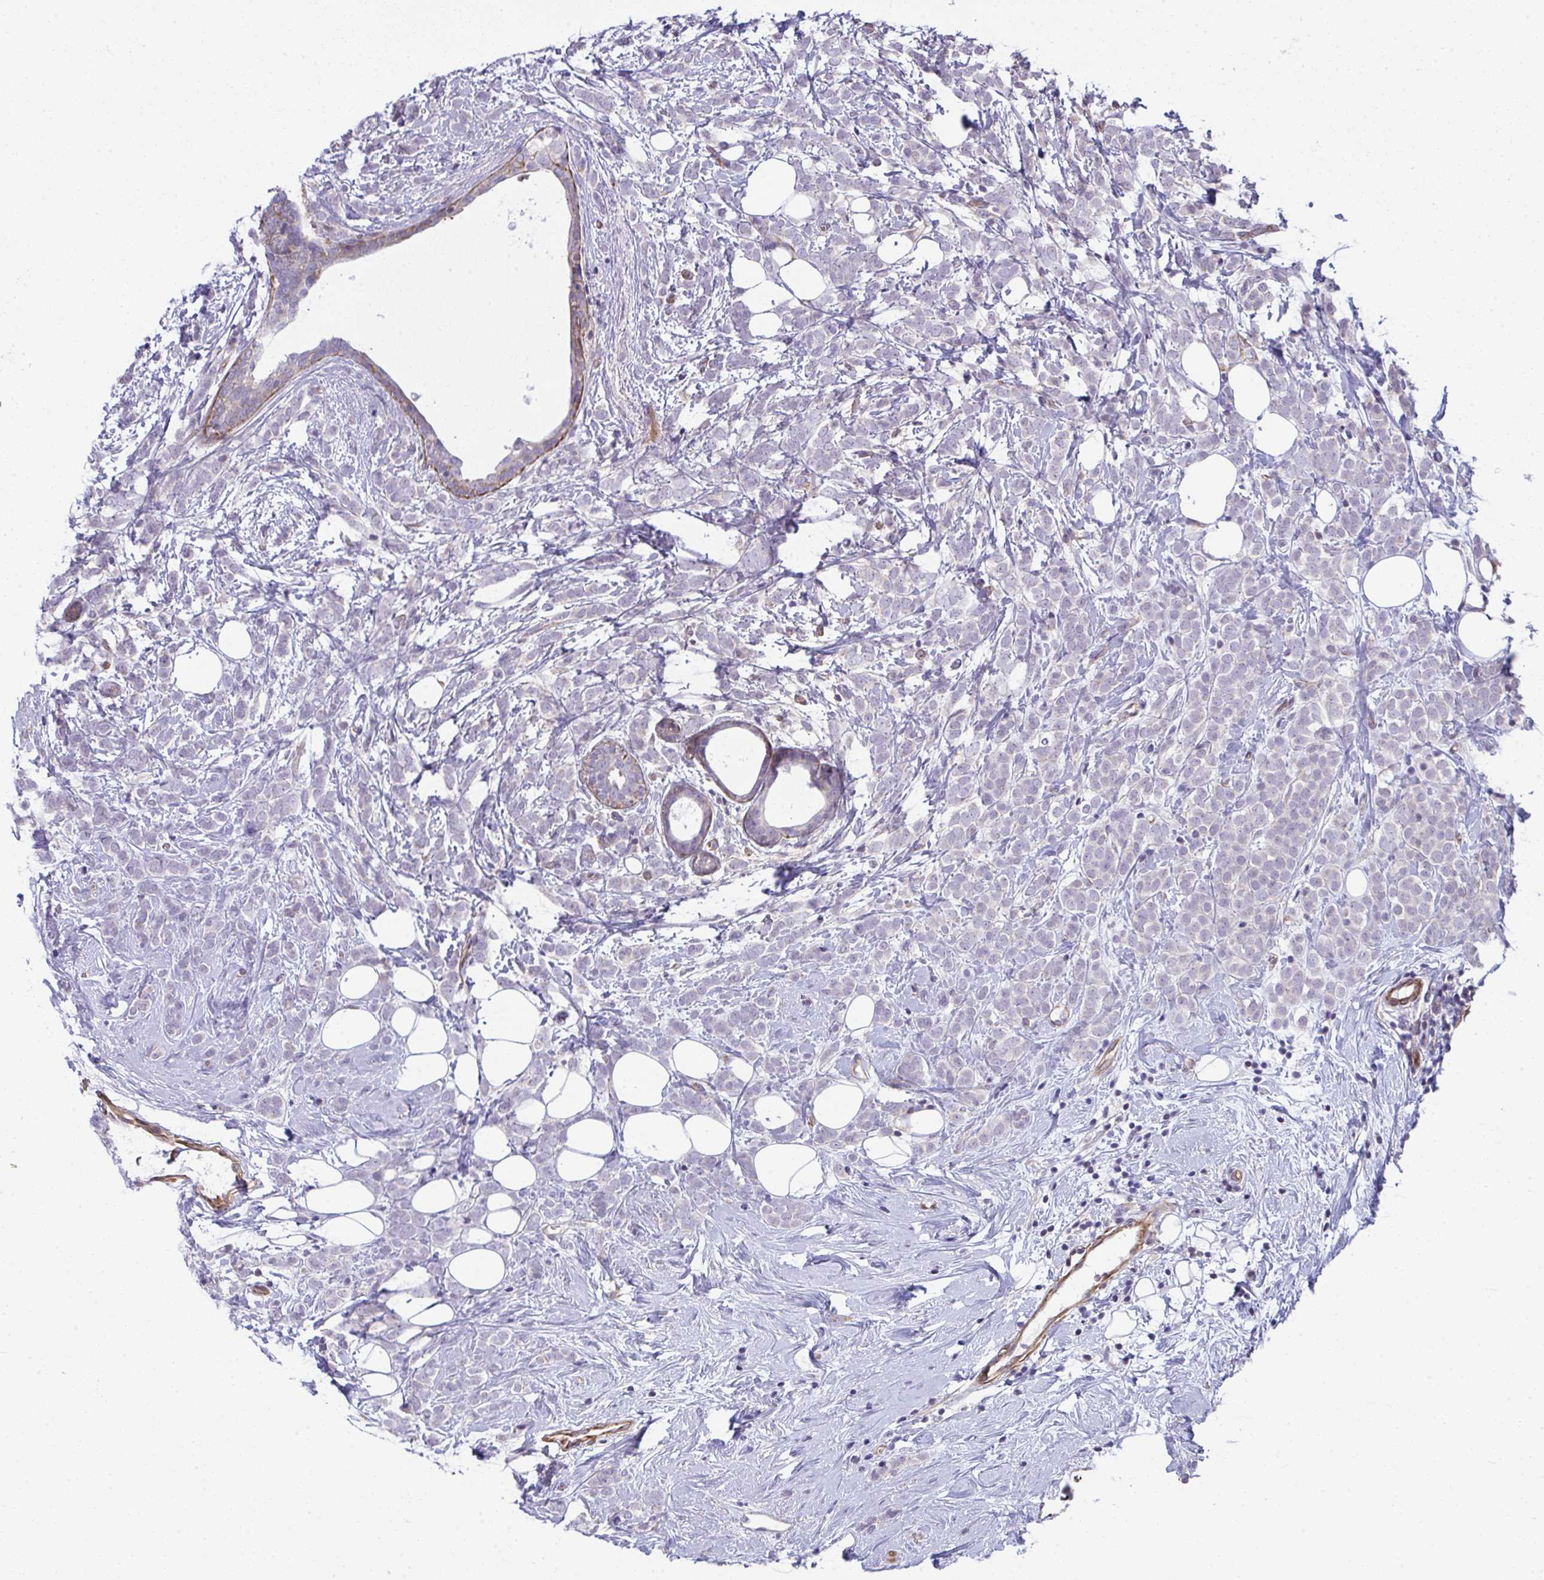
{"staining": {"intensity": "negative", "quantity": "none", "location": "none"}, "tissue": "breast cancer", "cell_type": "Tumor cells", "image_type": "cancer", "snomed": [{"axis": "morphology", "description": "Lobular carcinoma"}, {"axis": "topography", "description": "Breast"}], "caption": "Protein analysis of breast cancer (lobular carcinoma) displays no significant positivity in tumor cells. (Stains: DAB immunohistochemistry with hematoxylin counter stain, Microscopy: brightfield microscopy at high magnification).", "gene": "MYL12A", "patient": {"sex": "female", "age": 49}}